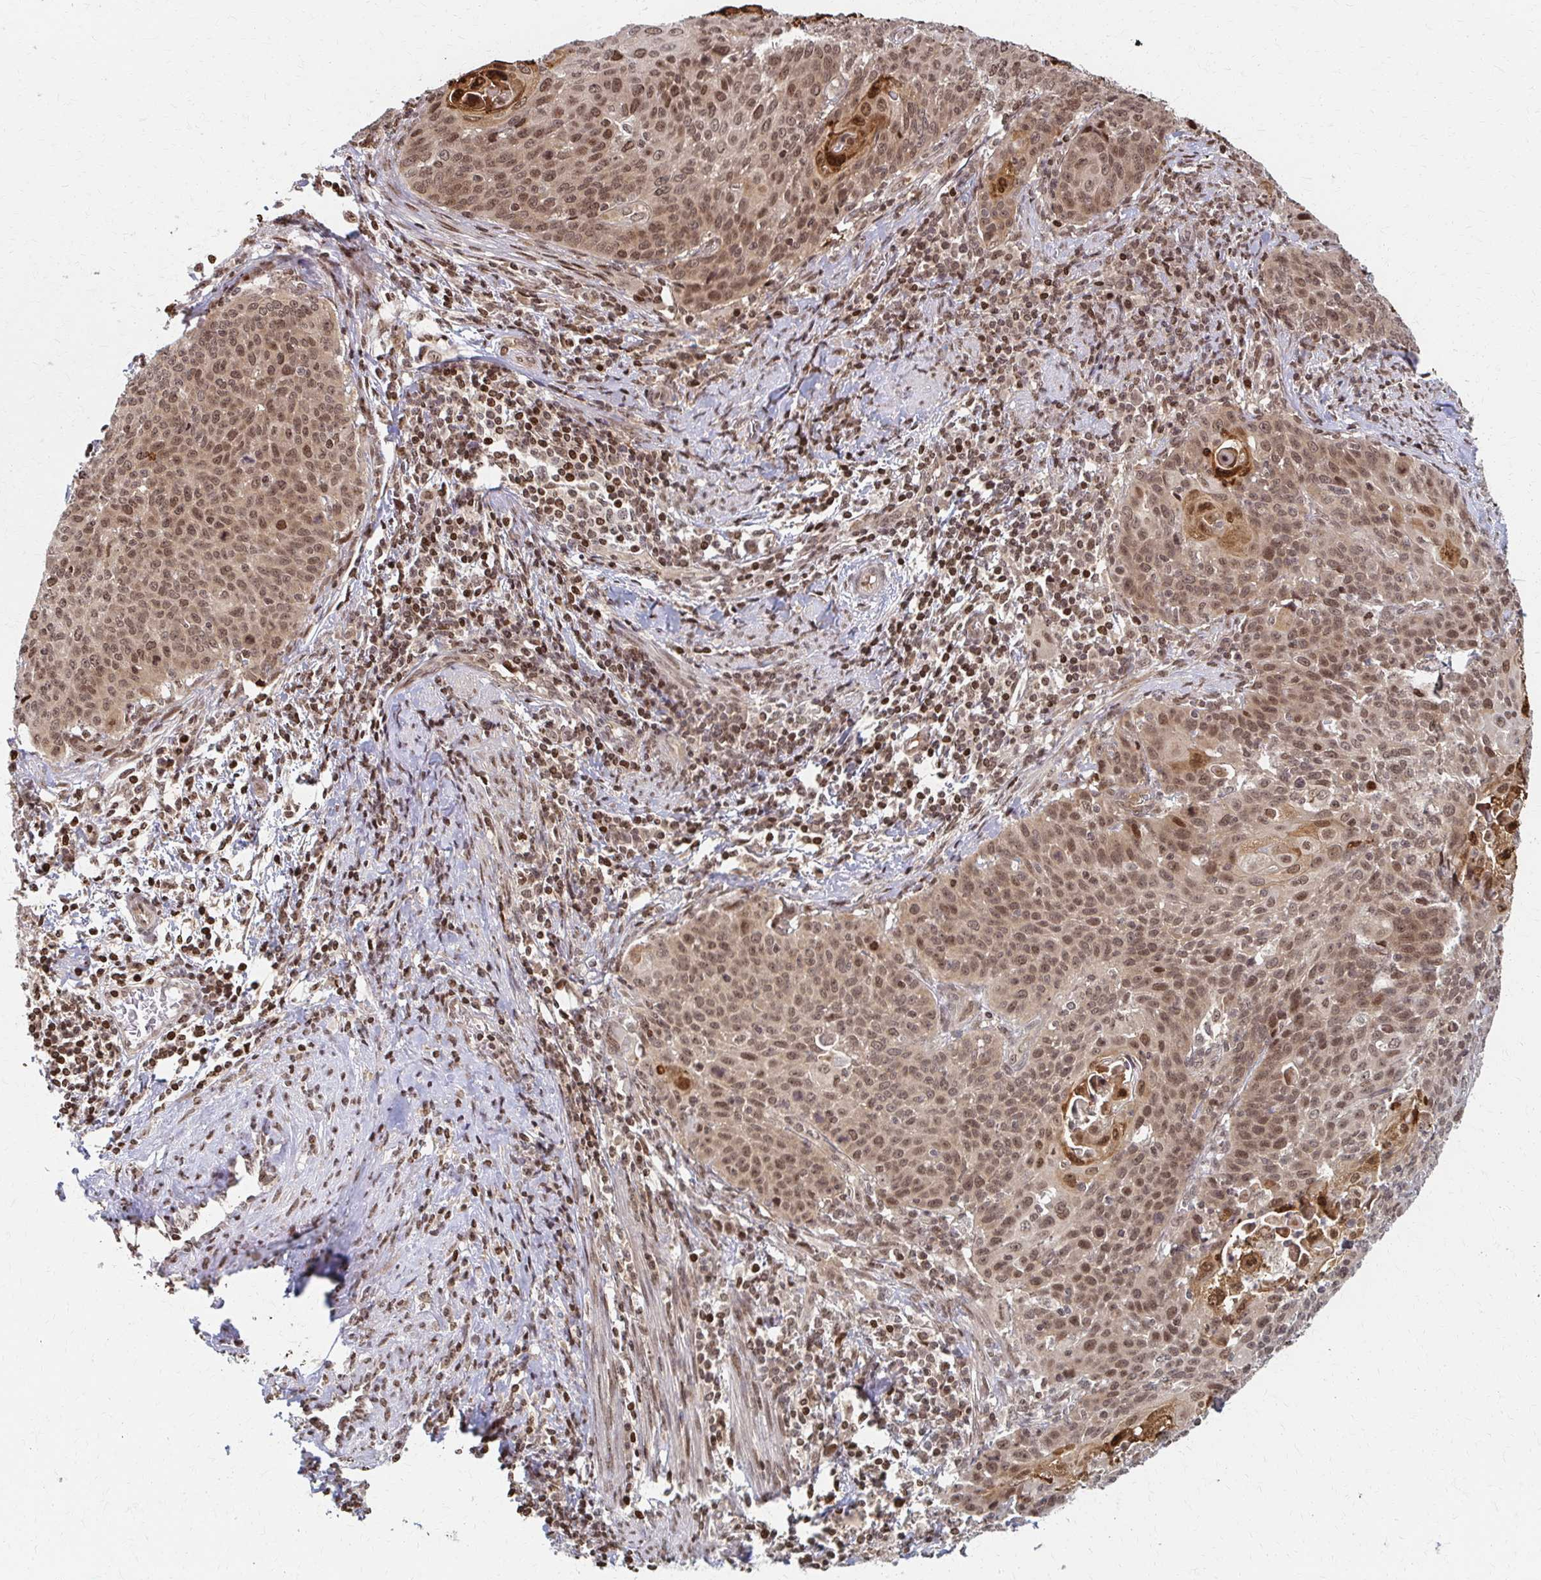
{"staining": {"intensity": "moderate", "quantity": ">75%", "location": "nuclear"}, "tissue": "cervical cancer", "cell_type": "Tumor cells", "image_type": "cancer", "snomed": [{"axis": "morphology", "description": "Squamous cell carcinoma, NOS"}, {"axis": "topography", "description": "Cervix"}], "caption": "Tumor cells demonstrate medium levels of moderate nuclear staining in approximately >75% of cells in human cervical cancer.", "gene": "PSMD7", "patient": {"sex": "female", "age": 65}}